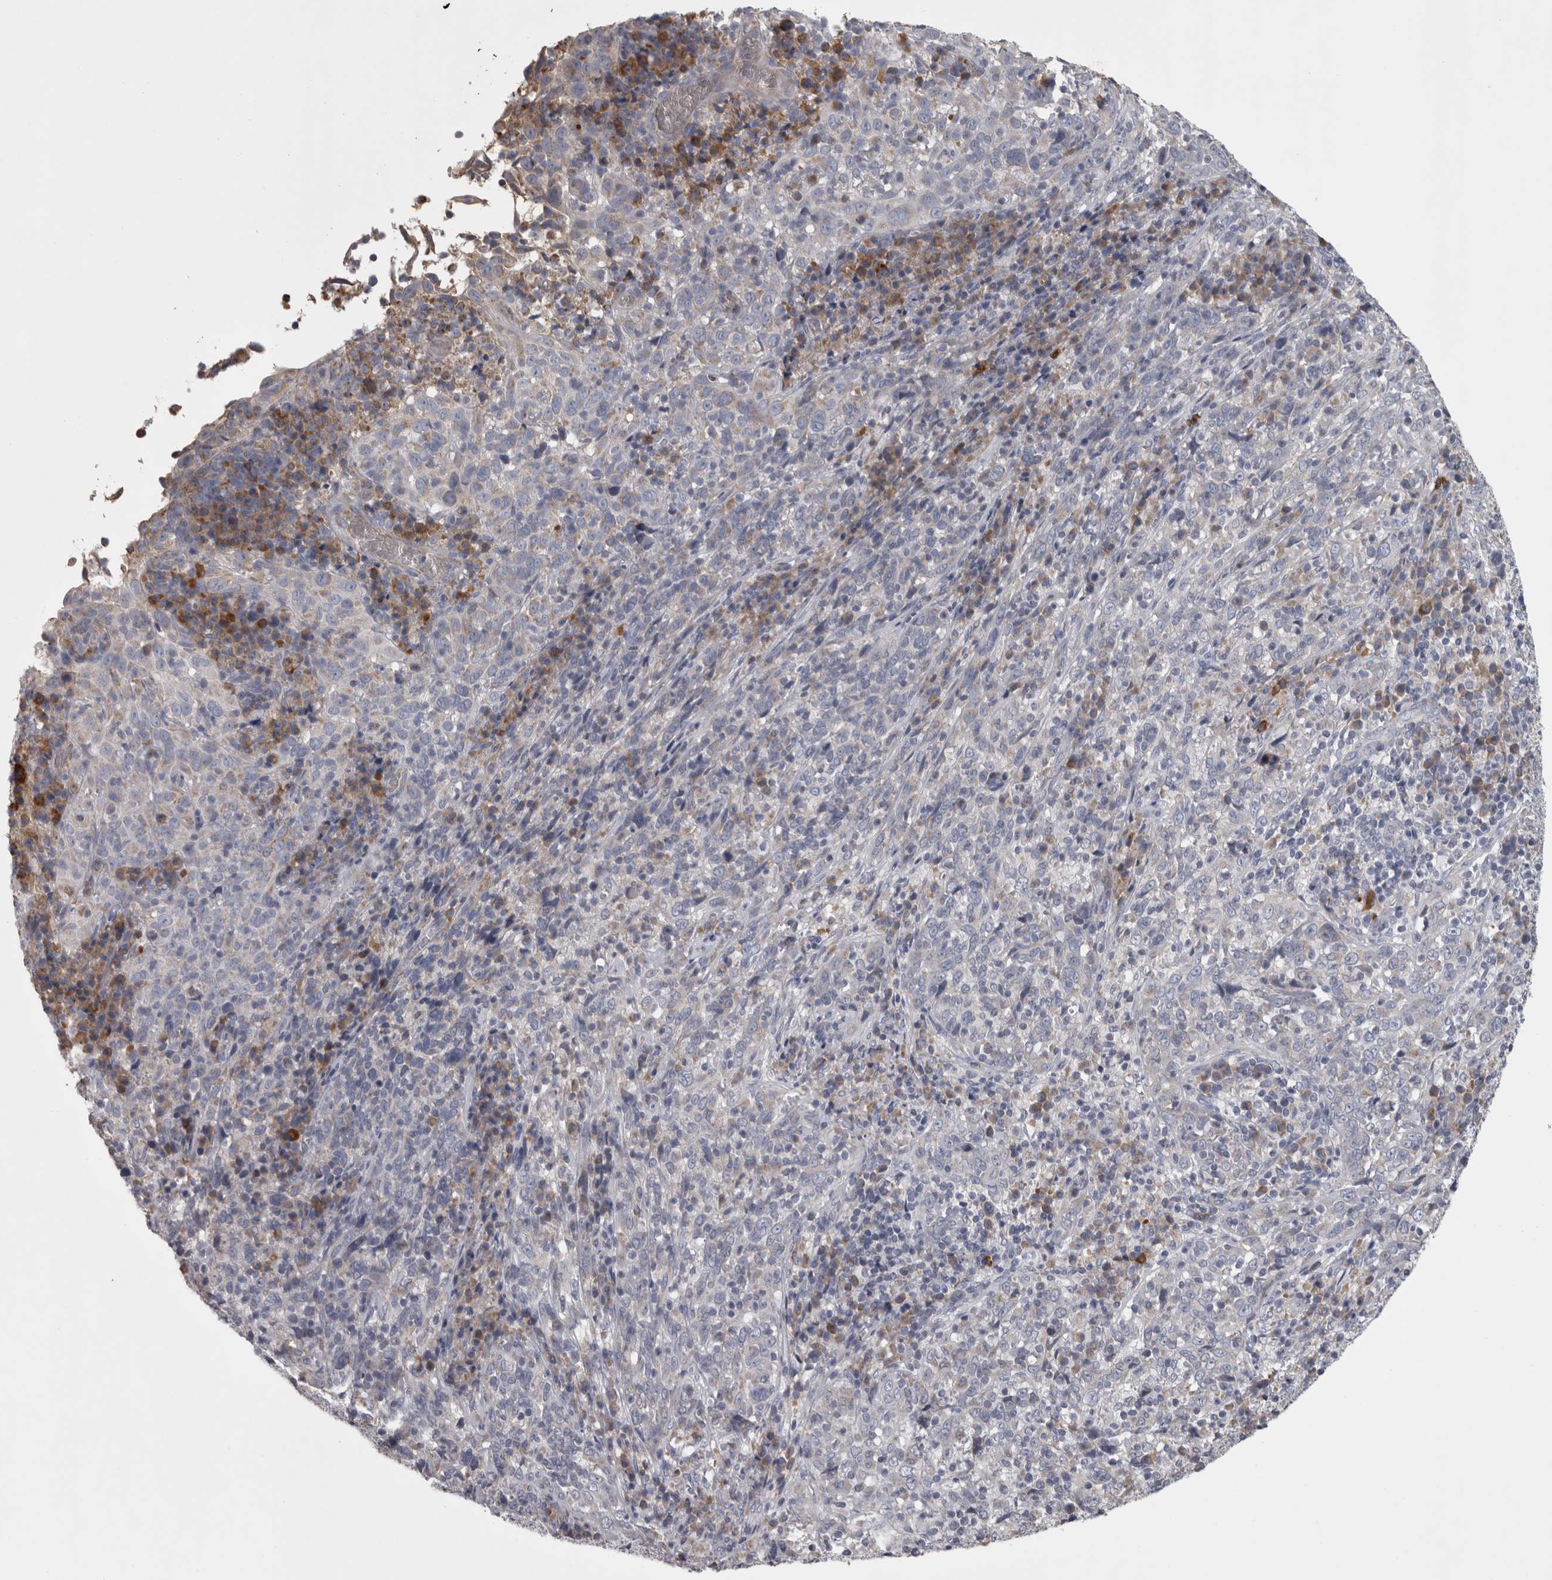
{"staining": {"intensity": "negative", "quantity": "none", "location": "none"}, "tissue": "cervical cancer", "cell_type": "Tumor cells", "image_type": "cancer", "snomed": [{"axis": "morphology", "description": "Squamous cell carcinoma, NOS"}, {"axis": "topography", "description": "Cervix"}], "caption": "An immunohistochemistry (IHC) histopathology image of cervical squamous cell carcinoma is shown. There is no staining in tumor cells of cervical squamous cell carcinoma. (Immunohistochemistry, brightfield microscopy, high magnification).", "gene": "DBT", "patient": {"sex": "female", "age": 46}}